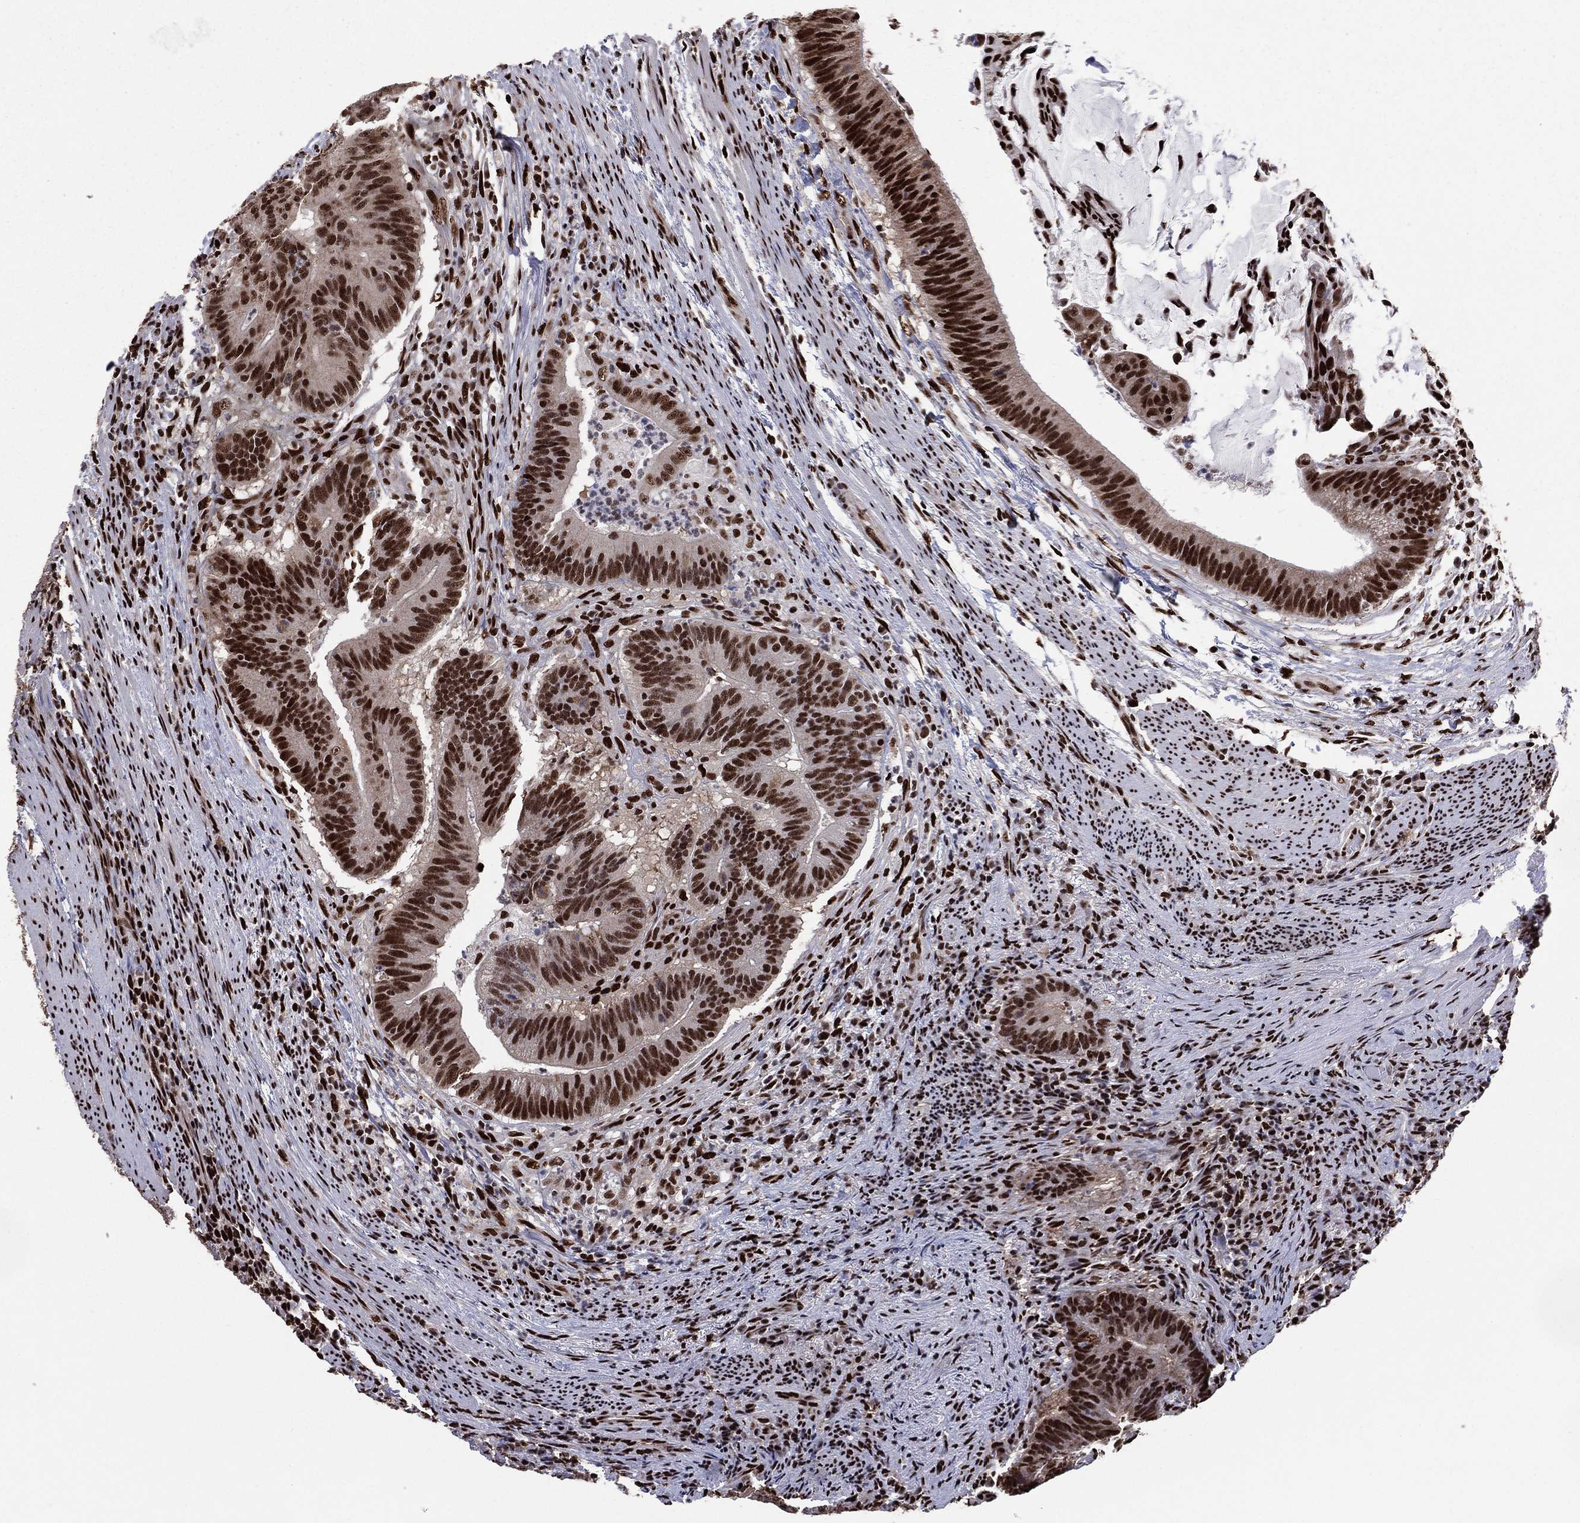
{"staining": {"intensity": "strong", "quantity": ">75%", "location": "nuclear"}, "tissue": "colorectal cancer", "cell_type": "Tumor cells", "image_type": "cancer", "snomed": [{"axis": "morphology", "description": "Adenocarcinoma, NOS"}, {"axis": "topography", "description": "Colon"}], "caption": "About >75% of tumor cells in adenocarcinoma (colorectal) show strong nuclear protein positivity as visualized by brown immunohistochemical staining.", "gene": "TP53BP1", "patient": {"sex": "female", "age": 87}}